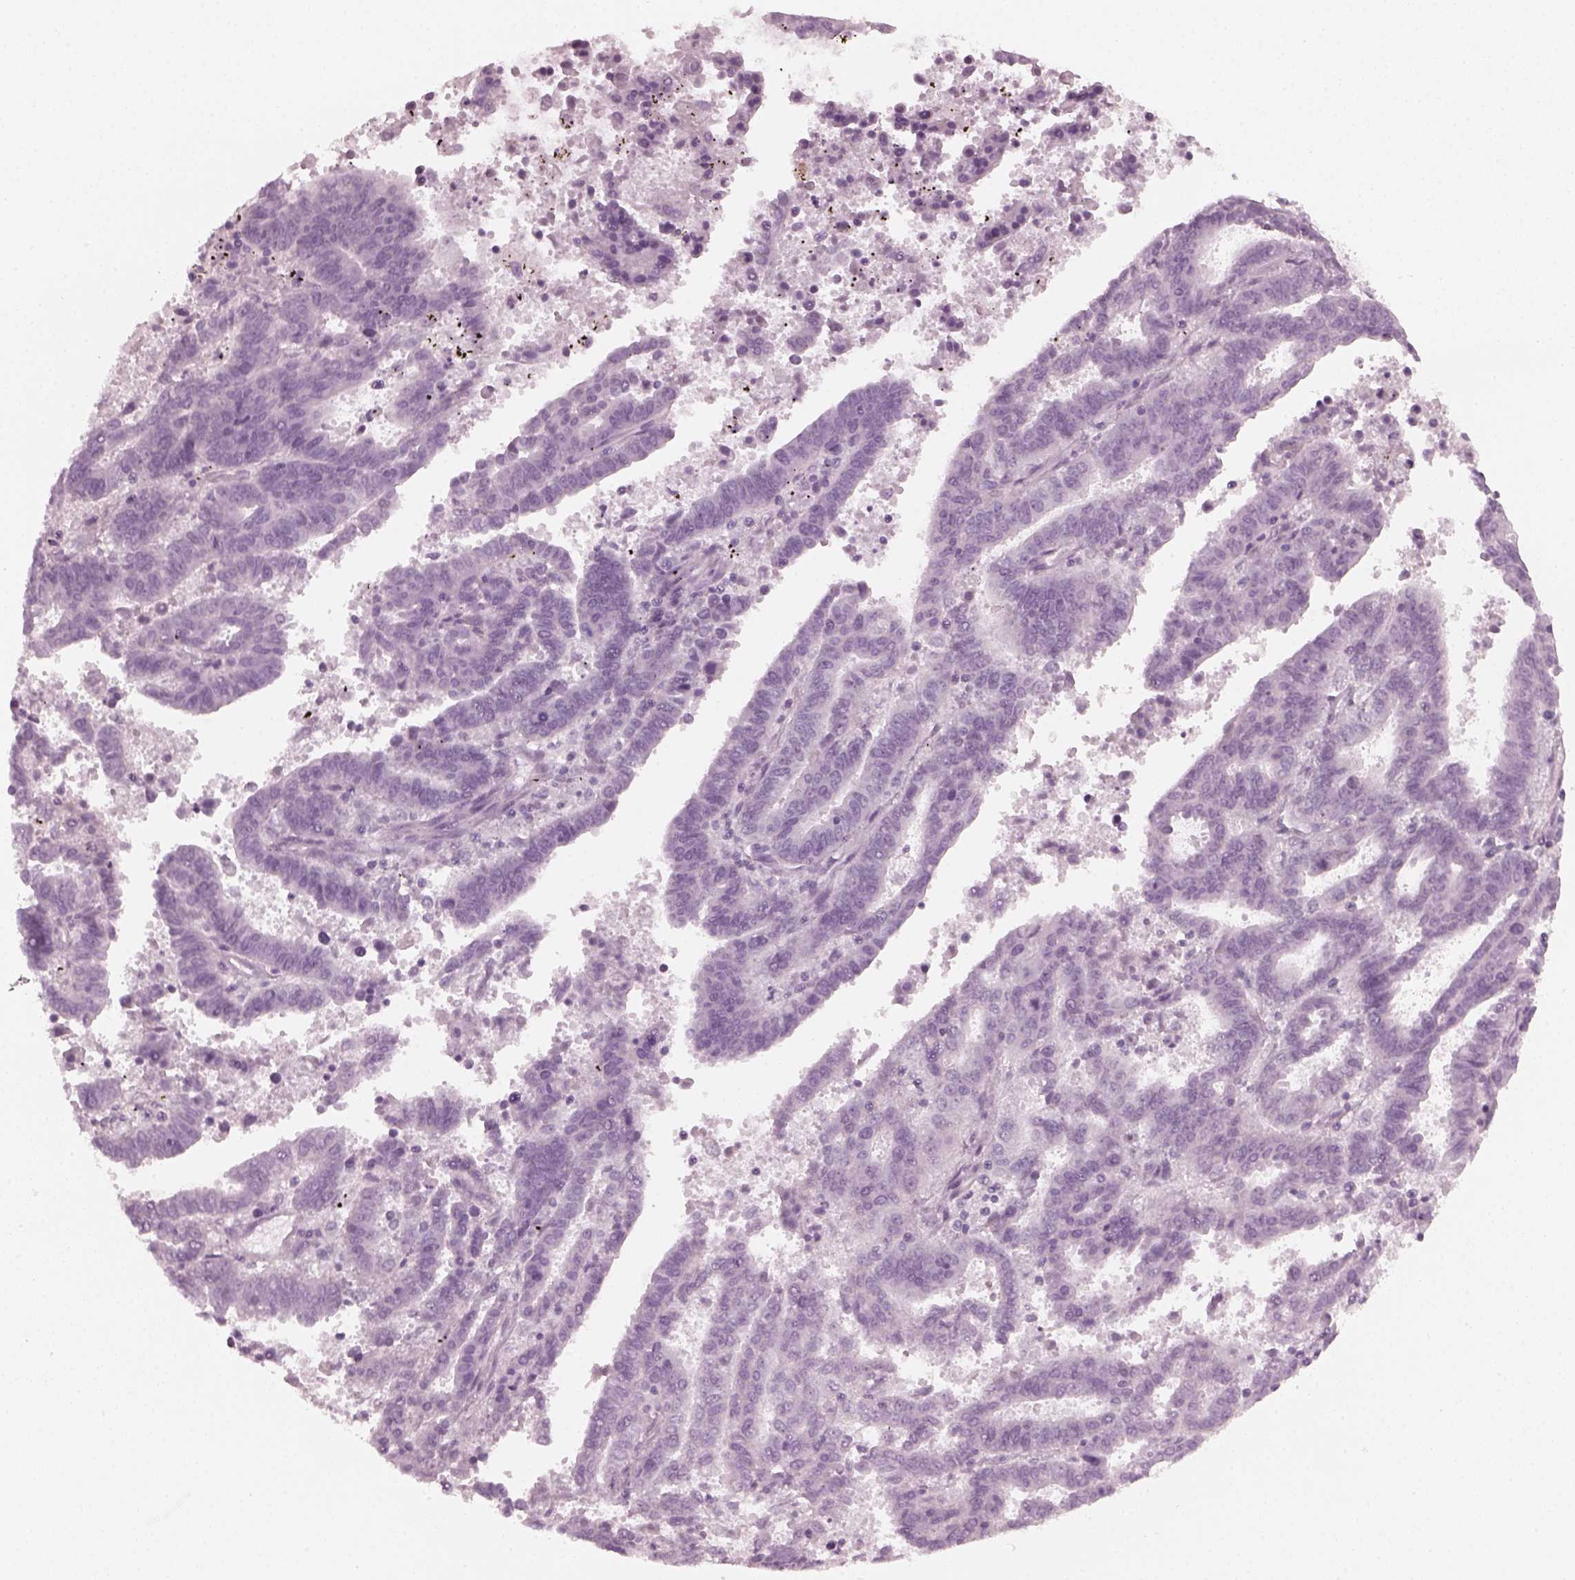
{"staining": {"intensity": "negative", "quantity": "none", "location": "none"}, "tissue": "endometrial cancer", "cell_type": "Tumor cells", "image_type": "cancer", "snomed": [{"axis": "morphology", "description": "Adenocarcinoma, NOS"}, {"axis": "topography", "description": "Uterus"}], "caption": "There is no significant staining in tumor cells of endometrial cancer (adenocarcinoma).", "gene": "CRYBA2", "patient": {"sex": "female", "age": 83}}